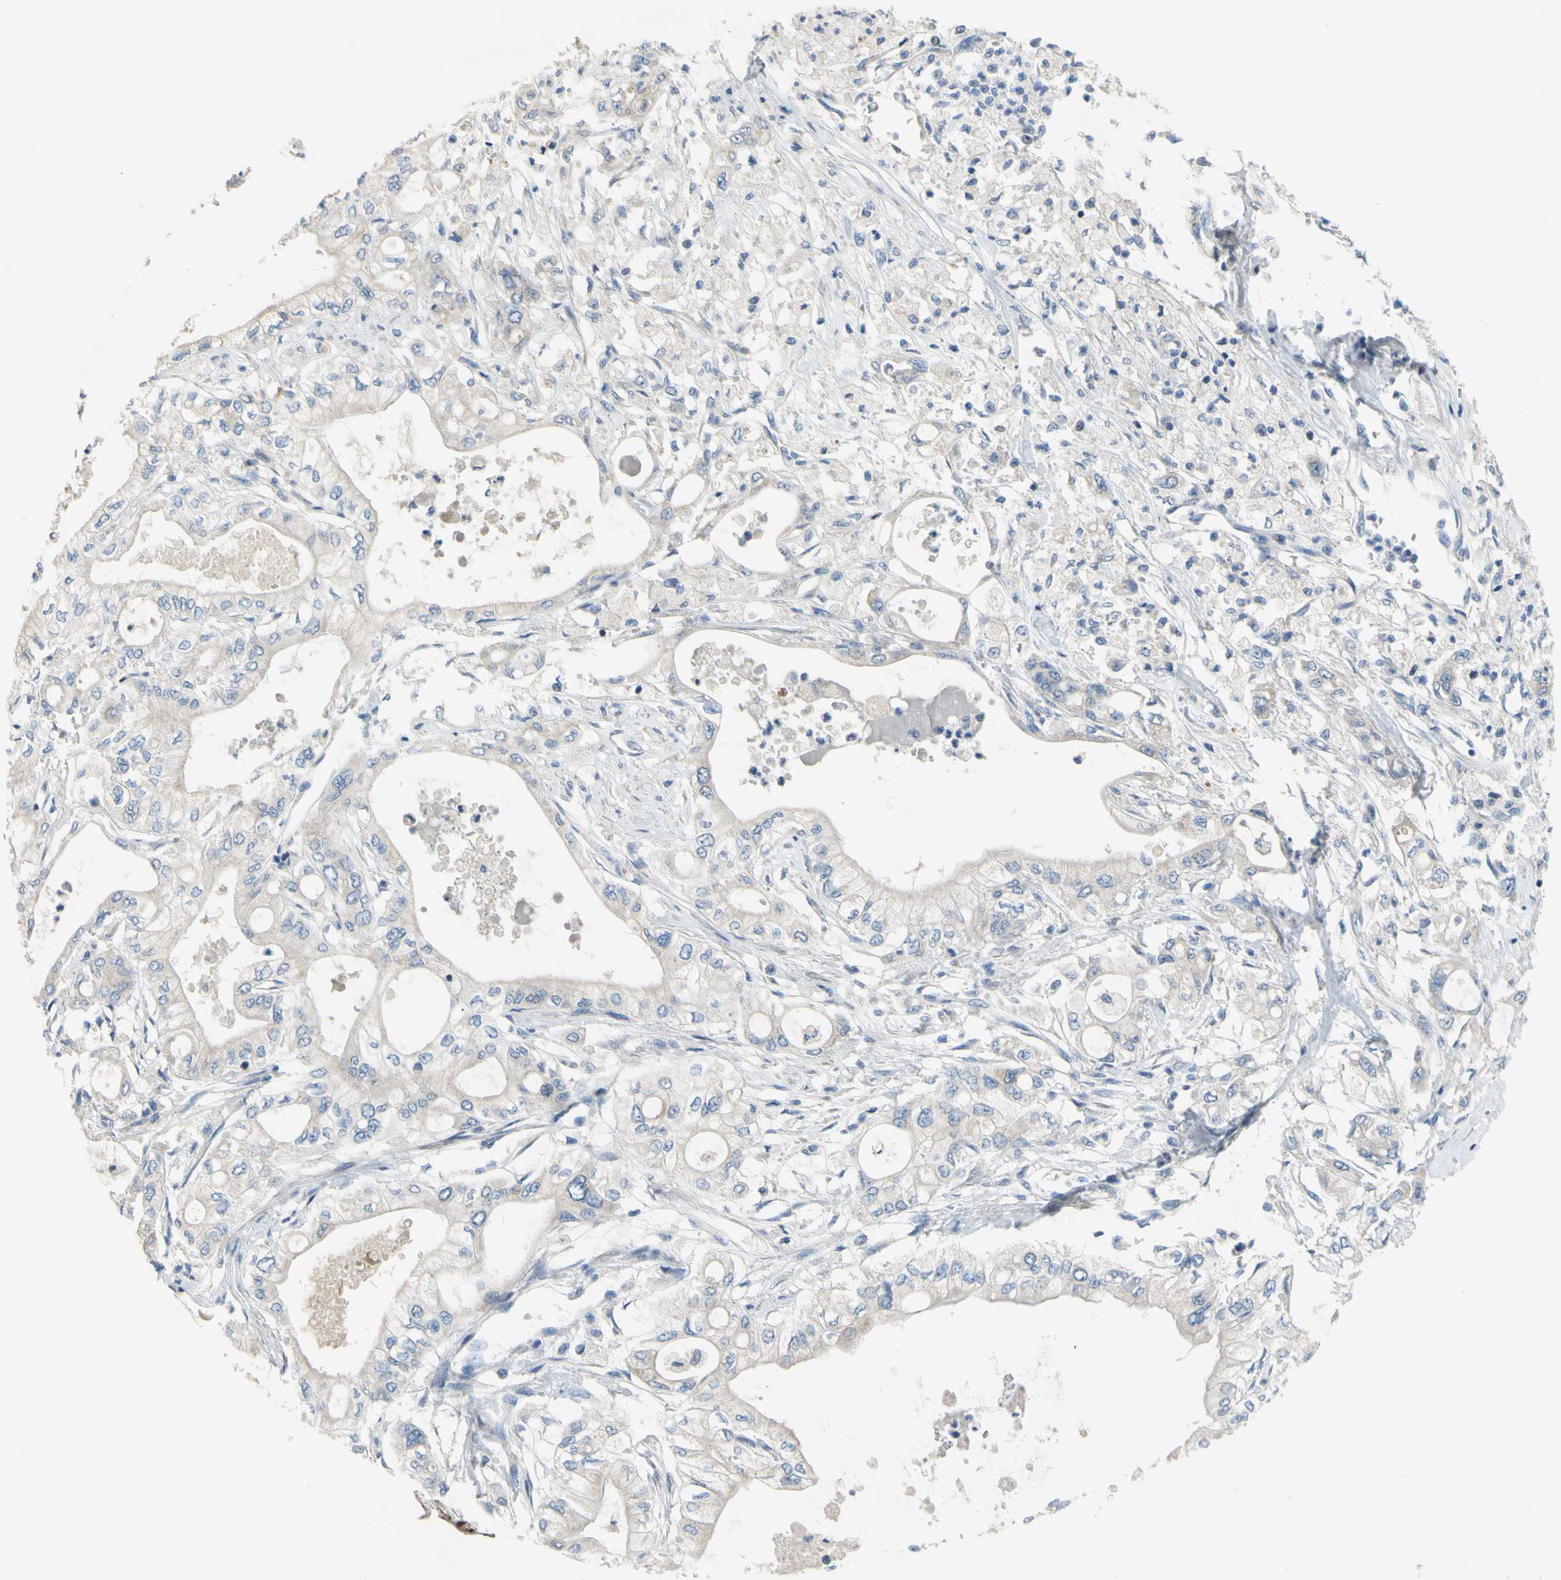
{"staining": {"intensity": "weak", "quantity": ">75%", "location": "cytoplasmic/membranous"}, "tissue": "pancreatic cancer", "cell_type": "Tumor cells", "image_type": "cancer", "snomed": [{"axis": "morphology", "description": "Adenocarcinoma, NOS"}, {"axis": "topography", "description": "Pancreas"}], "caption": "Immunohistochemical staining of adenocarcinoma (pancreatic) exhibits weak cytoplasmic/membranous protein positivity in about >75% of tumor cells. Nuclei are stained in blue.", "gene": "CCNB2", "patient": {"sex": "male", "age": 79}}